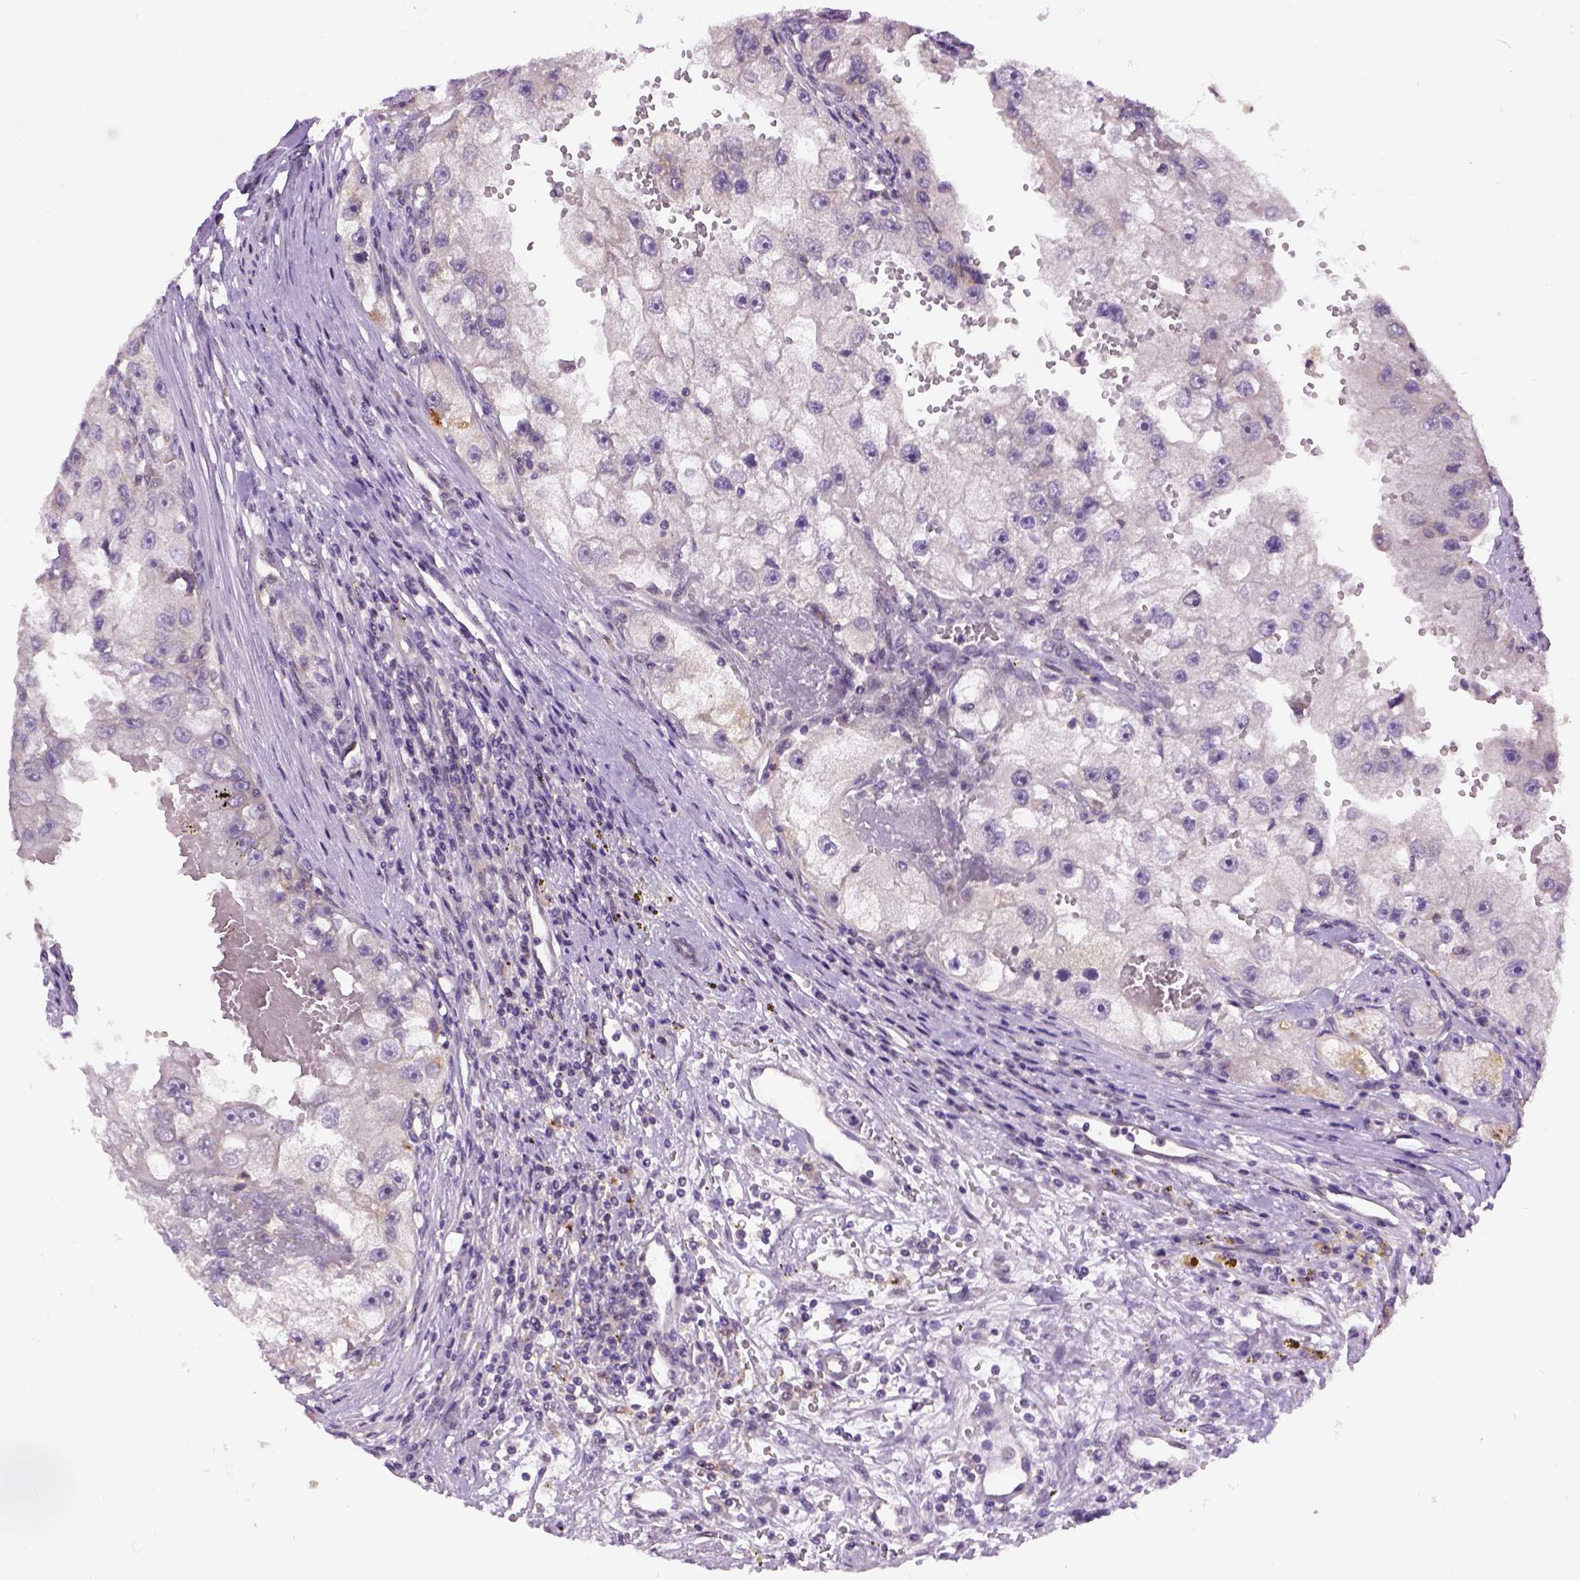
{"staining": {"intensity": "weak", "quantity": "<25%", "location": "cytoplasmic/membranous"}, "tissue": "renal cancer", "cell_type": "Tumor cells", "image_type": "cancer", "snomed": [{"axis": "morphology", "description": "Adenocarcinoma, NOS"}, {"axis": "topography", "description": "Kidney"}], "caption": "Immunohistochemistry histopathology image of human adenocarcinoma (renal) stained for a protein (brown), which reveals no positivity in tumor cells. The staining is performed using DAB brown chromogen with nuclei counter-stained in using hematoxylin.", "gene": "KAZN", "patient": {"sex": "male", "age": 63}}